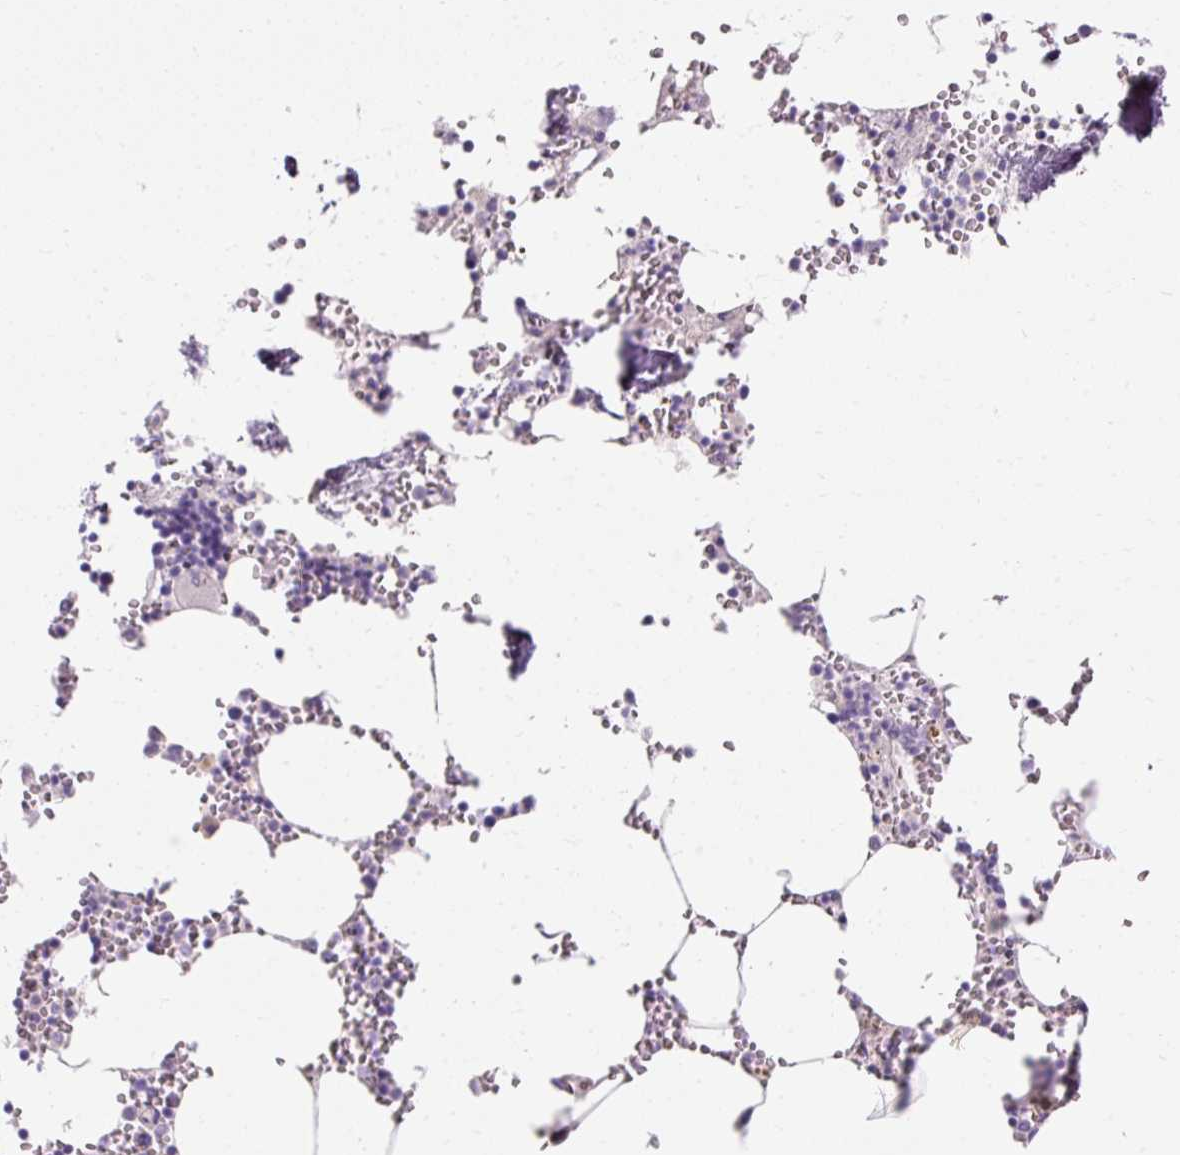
{"staining": {"intensity": "negative", "quantity": "none", "location": "none"}, "tissue": "bone marrow", "cell_type": "Hematopoietic cells", "image_type": "normal", "snomed": [{"axis": "morphology", "description": "Normal tissue, NOS"}, {"axis": "topography", "description": "Bone marrow"}], "caption": "A high-resolution image shows immunohistochemistry staining of unremarkable bone marrow, which shows no significant staining in hematopoietic cells.", "gene": "TMEM213", "patient": {"sex": "male", "age": 54}}